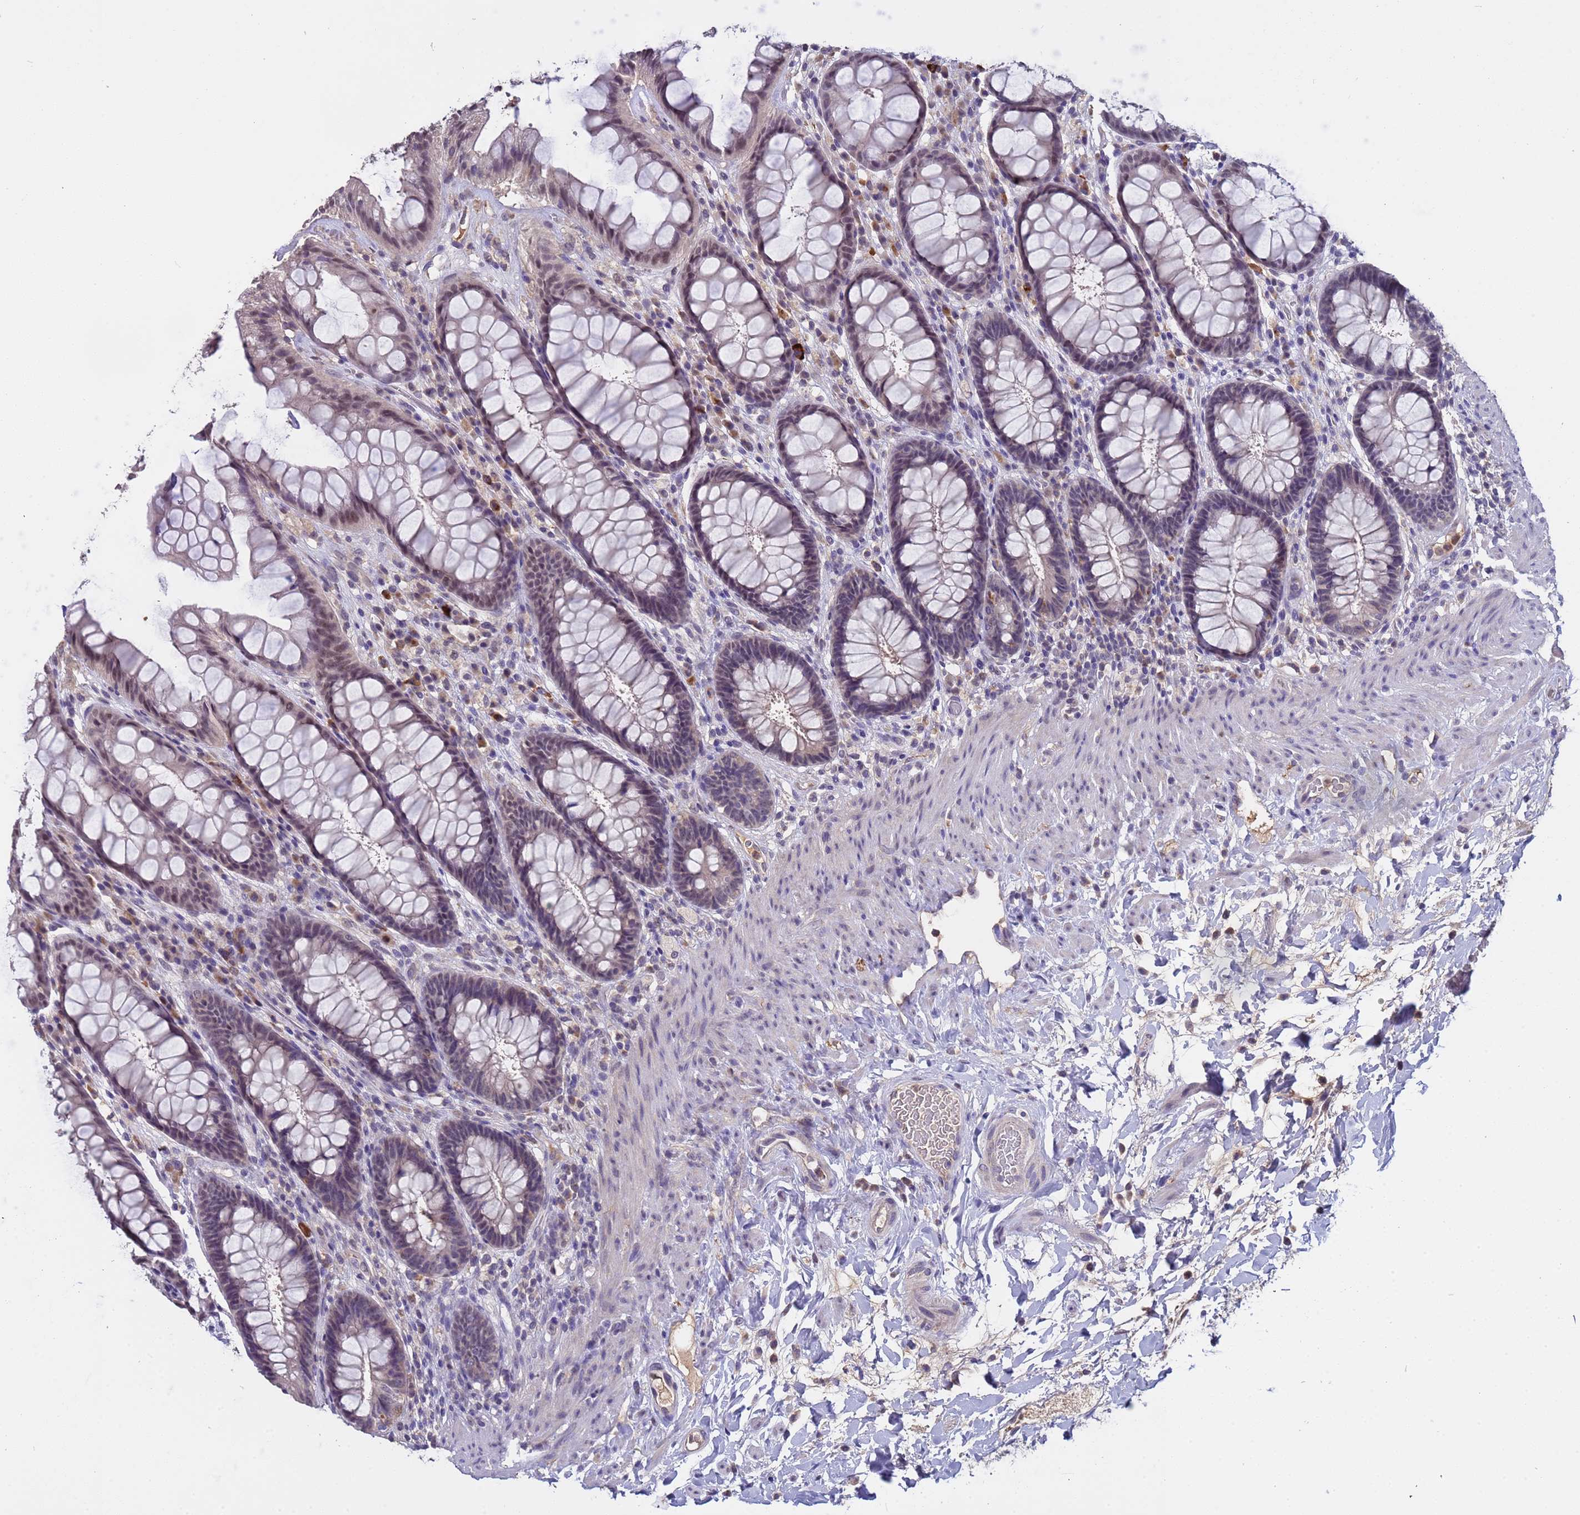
{"staining": {"intensity": "moderate", "quantity": ">75%", "location": "nuclear"}, "tissue": "rectum", "cell_type": "Glandular cells", "image_type": "normal", "snomed": [{"axis": "morphology", "description": "Normal tissue, NOS"}, {"axis": "topography", "description": "Rectum"}], "caption": "Approximately >75% of glandular cells in normal human rectum reveal moderate nuclear protein staining as visualized by brown immunohistochemical staining.", "gene": "ZNF248", "patient": {"sex": "female", "age": 46}}